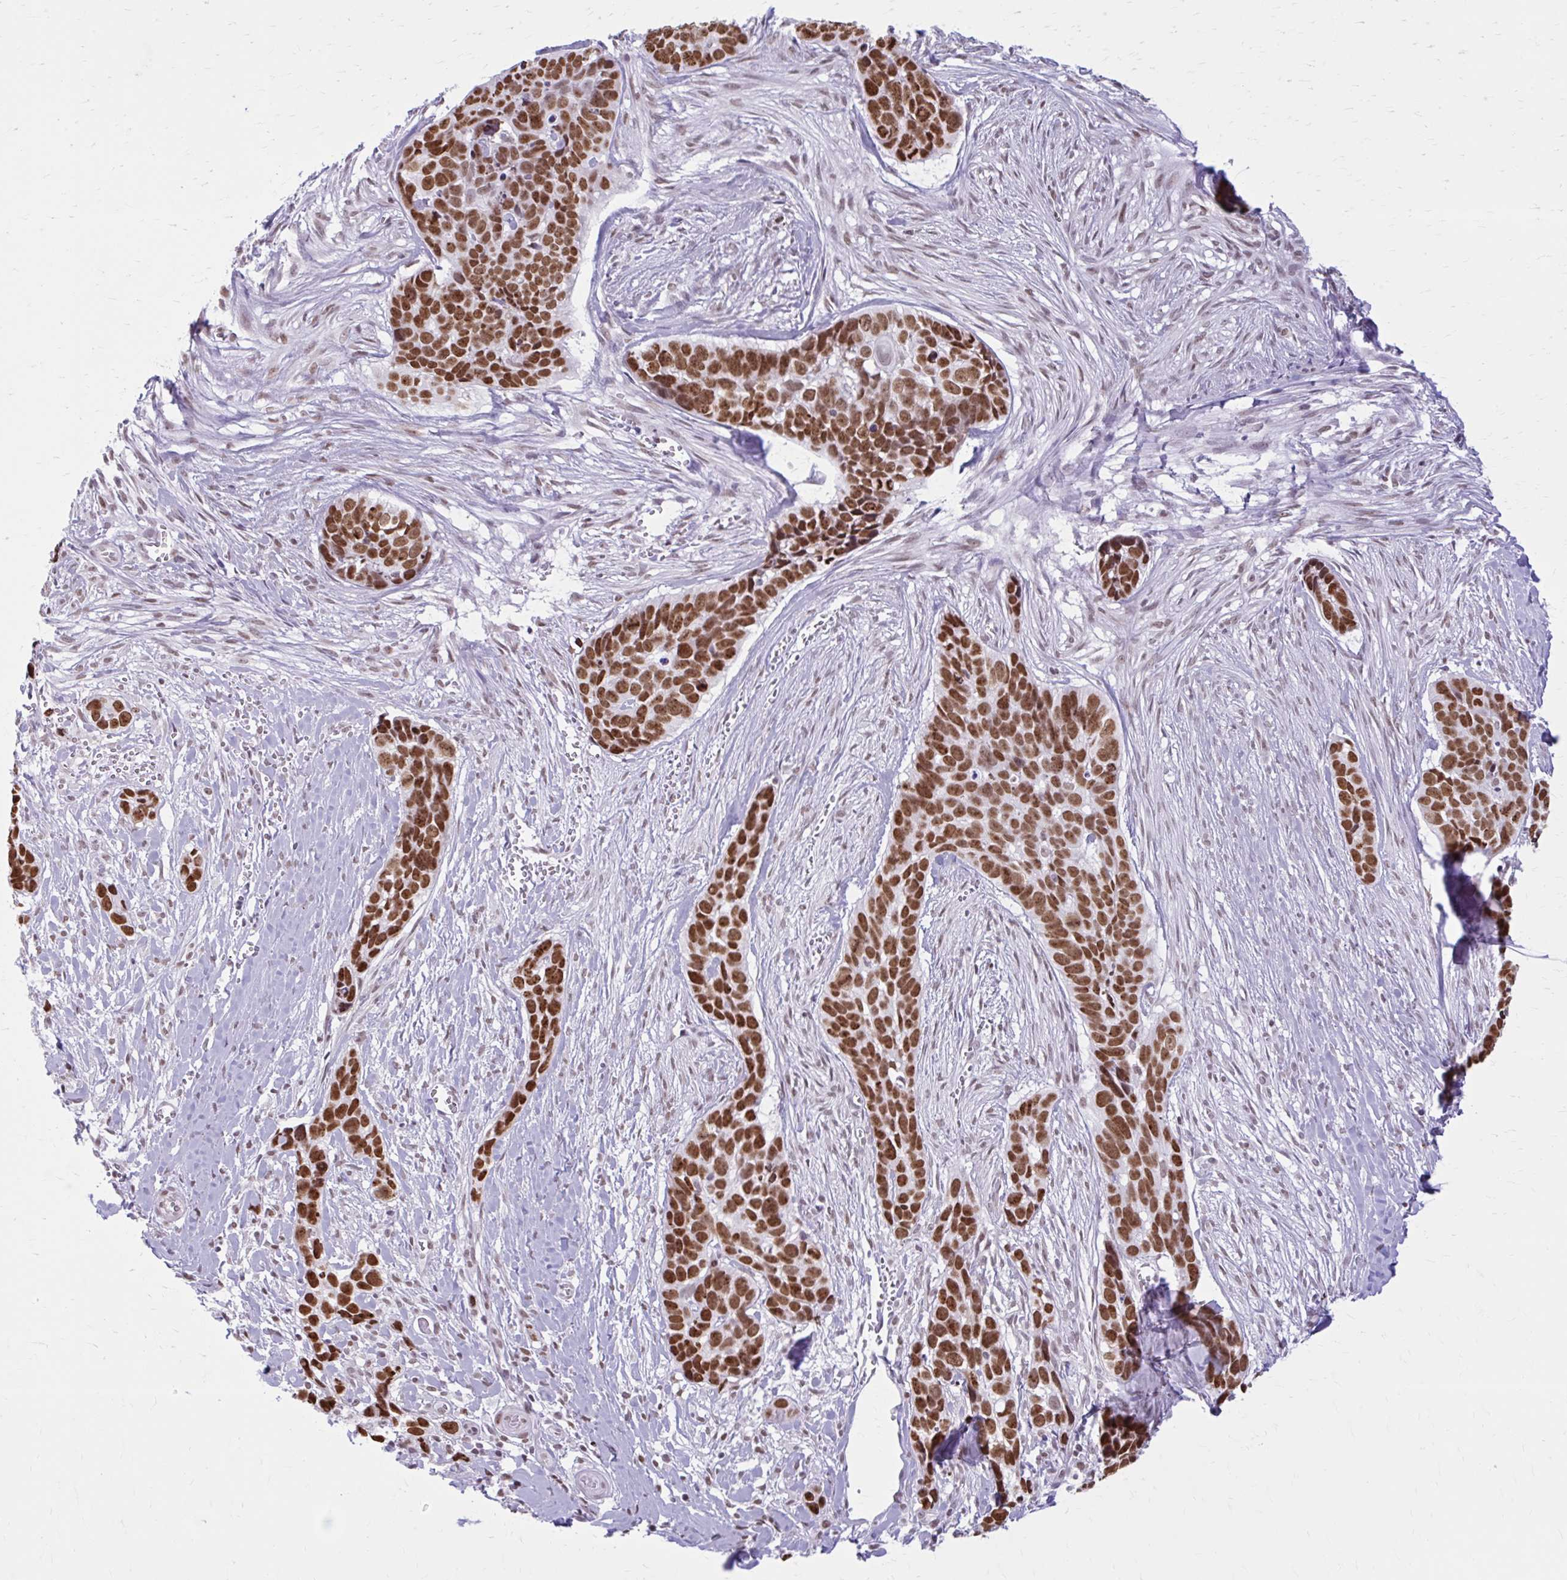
{"staining": {"intensity": "strong", "quantity": ">75%", "location": "nuclear"}, "tissue": "skin cancer", "cell_type": "Tumor cells", "image_type": "cancer", "snomed": [{"axis": "morphology", "description": "Basal cell carcinoma"}, {"axis": "topography", "description": "Skin"}], "caption": "A high-resolution image shows immunohistochemistry (IHC) staining of skin cancer, which demonstrates strong nuclear expression in about >75% of tumor cells.", "gene": "PABIR1", "patient": {"sex": "female", "age": 82}}